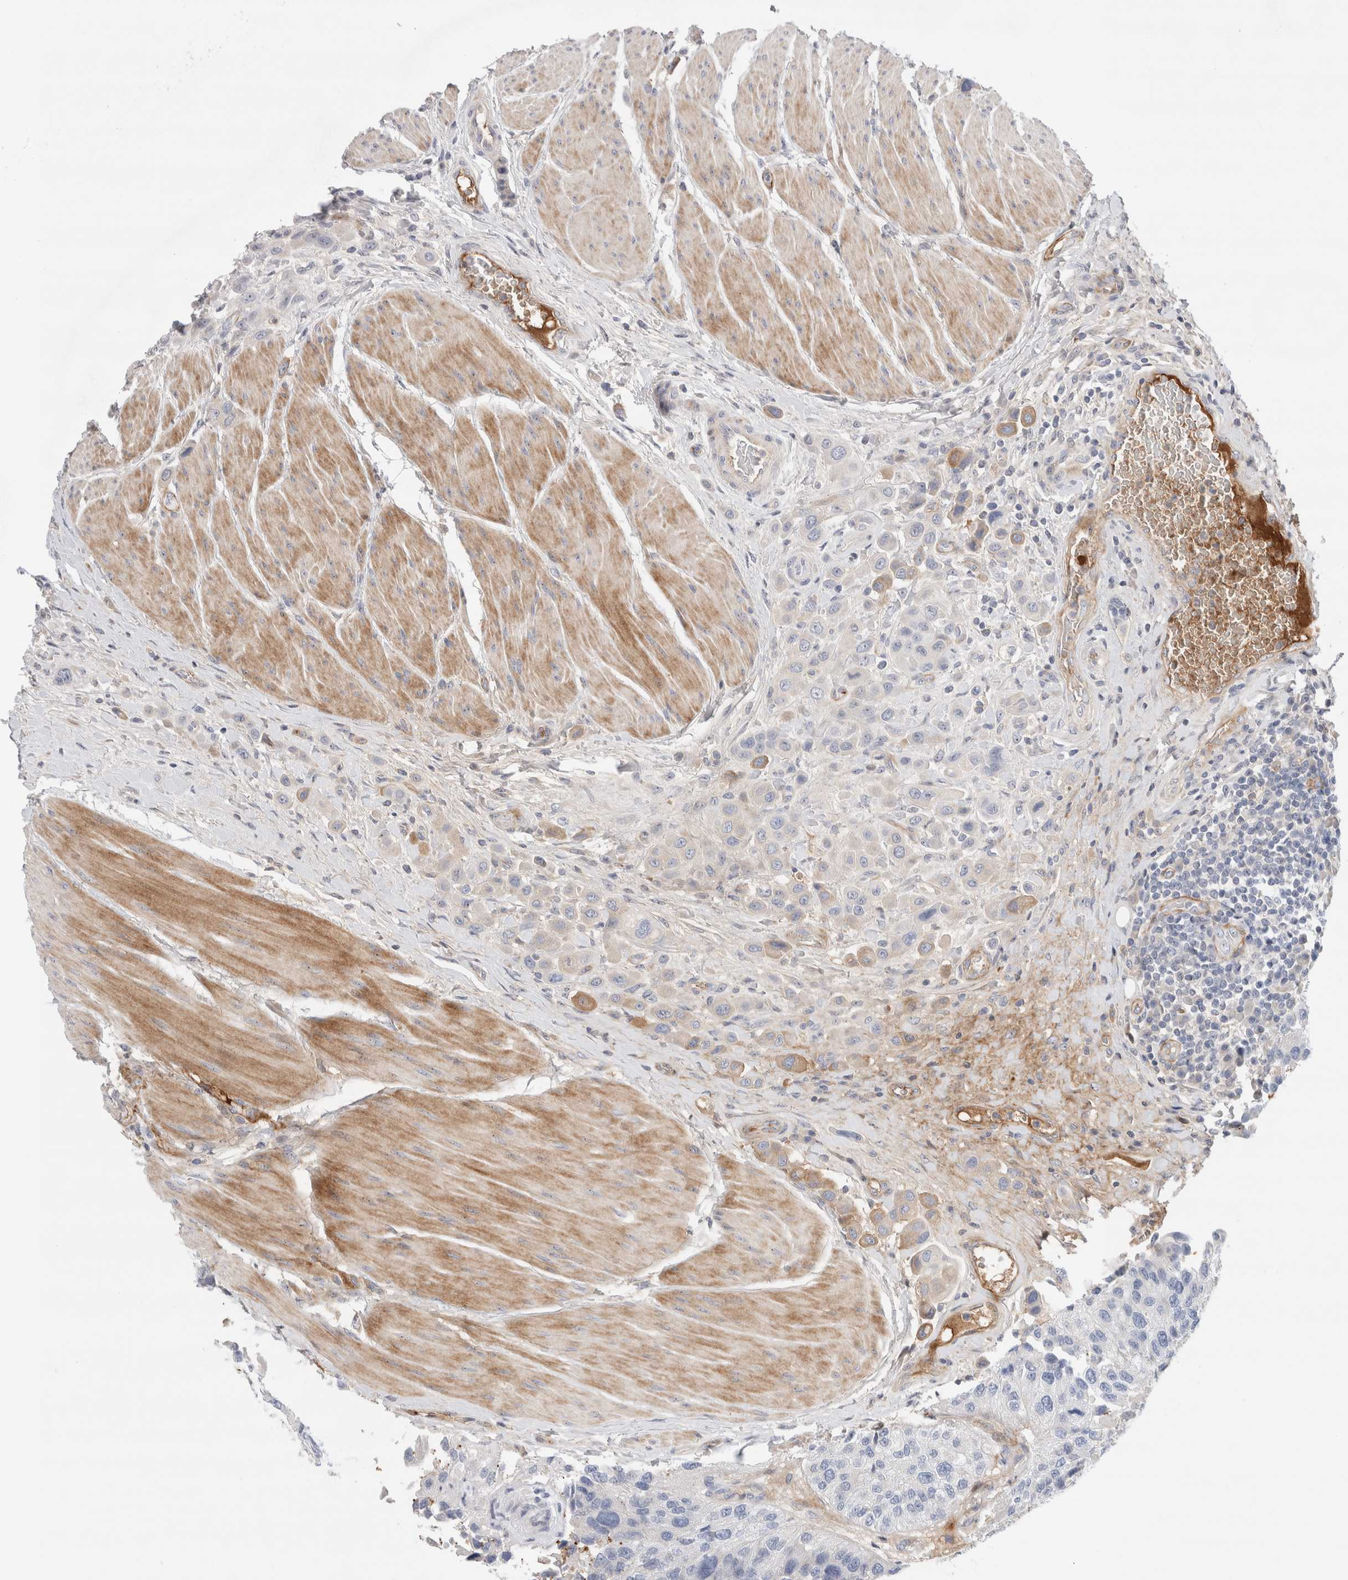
{"staining": {"intensity": "moderate", "quantity": "<25%", "location": "cytoplasmic/membranous"}, "tissue": "urothelial cancer", "cell_type": "Tumor cells", "image_type": "cancer", "snomed": [{"axis": "morphology", "description": "Urothelial carcinoma, High grade"}, {"axis": "topography", "description": "Urinary bladder"}], "caption": "Urothelial cancer was stained to show a protein in brown. There is low levels of moderate cytoplasmic/membranous positivity in approximately <25% of tumor cells.", "gene": "ECHDC2", "patient": {"sex": "male", "age": 50}}